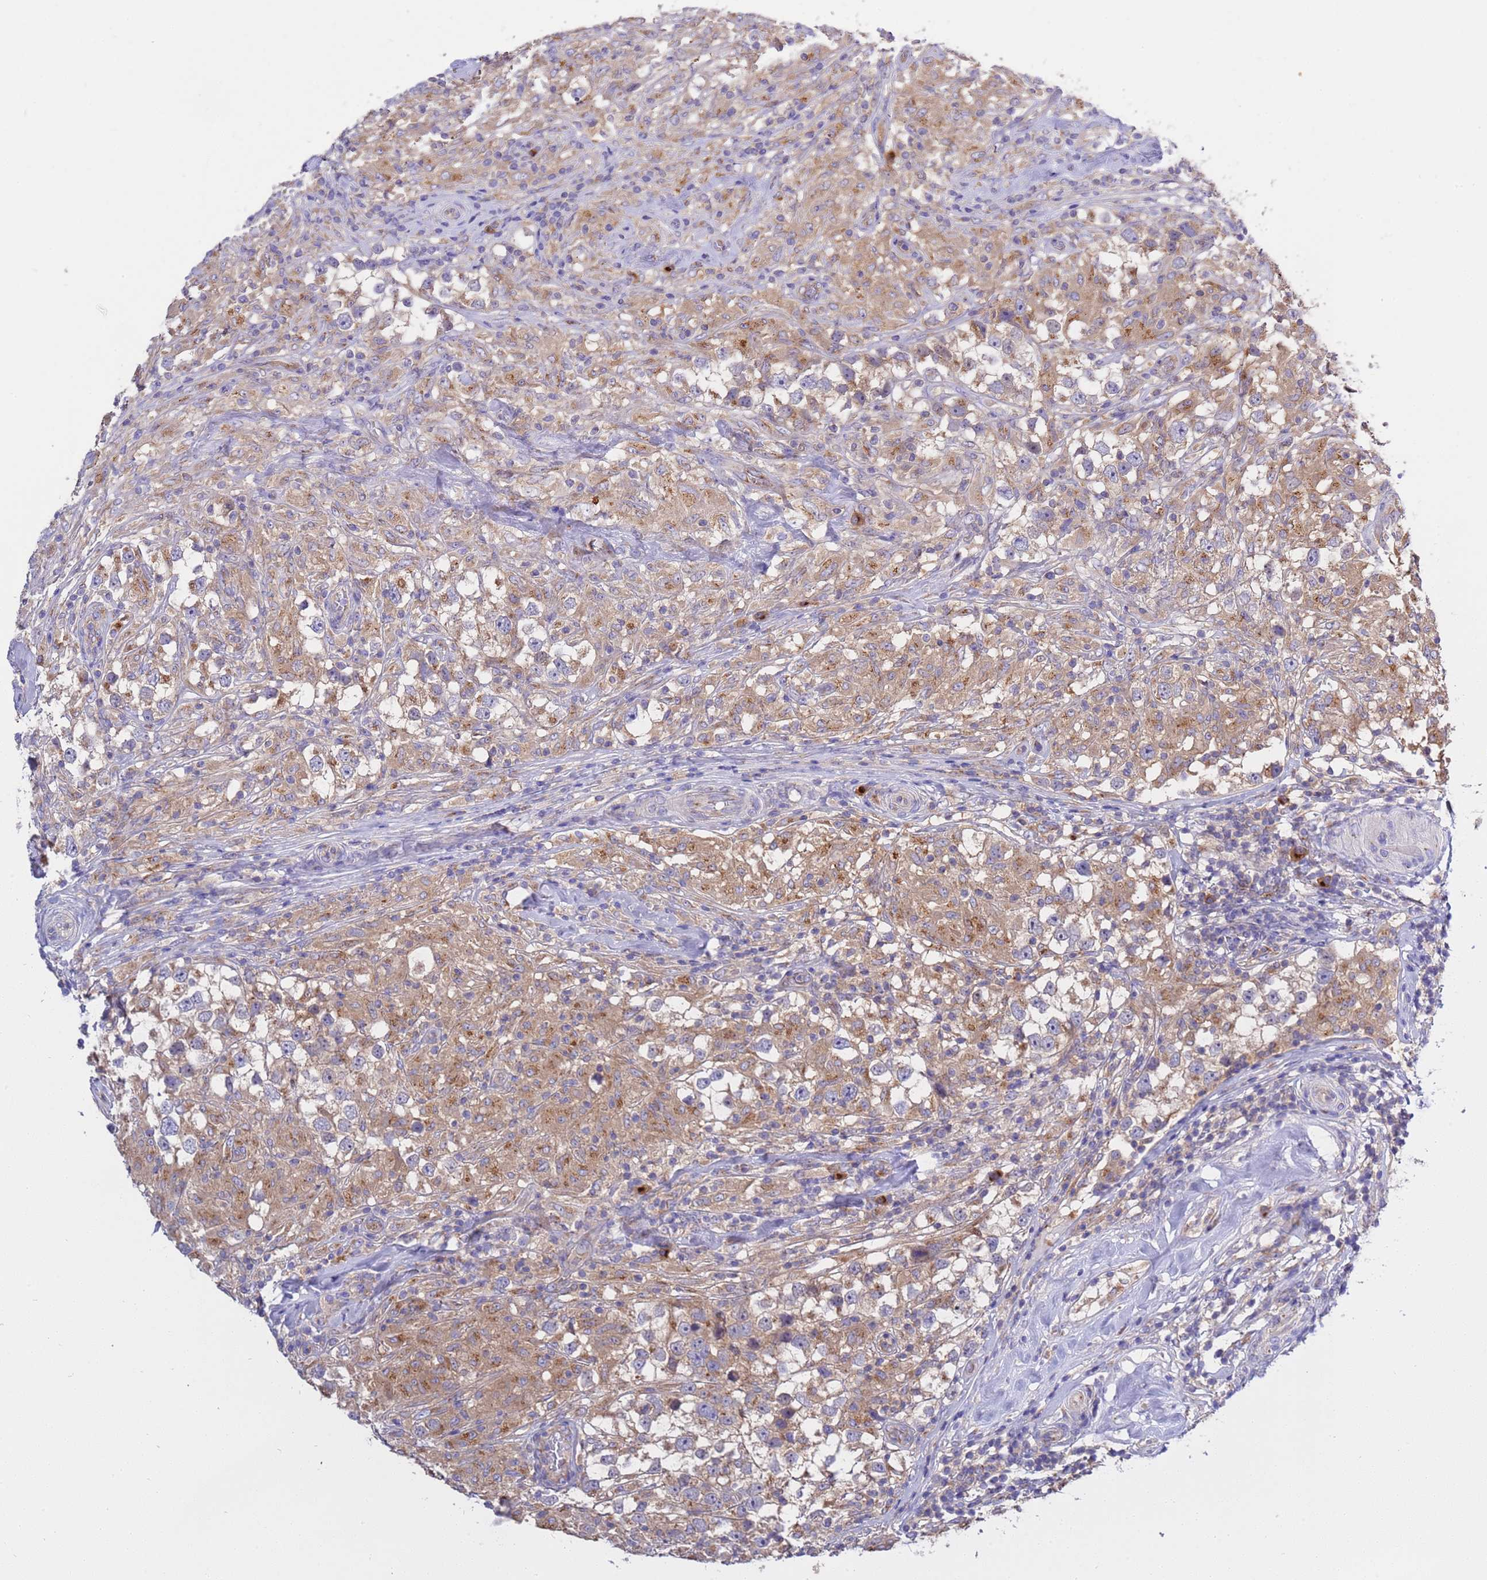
{"staining": {"intensity": "moderate", "quantity": ">75%", "location": "cytoplasmic/membranous"}, "tissue": "testis cancer", "cell_type": "Tumor cells", "image_type": "cancer", "snomed": [{"axis": "morphology", "description": "Seminoma, NOS"}, {"axis": "topography", "description": "Testis"}], "caption": "The micrograph reveals a brown stain indicating the presence of a protein in the cytoplasmic/membranous of tumor cells in testis cancer.", "gene": "ANAPC1", "patient": {"sex": "male", "age": 46}}